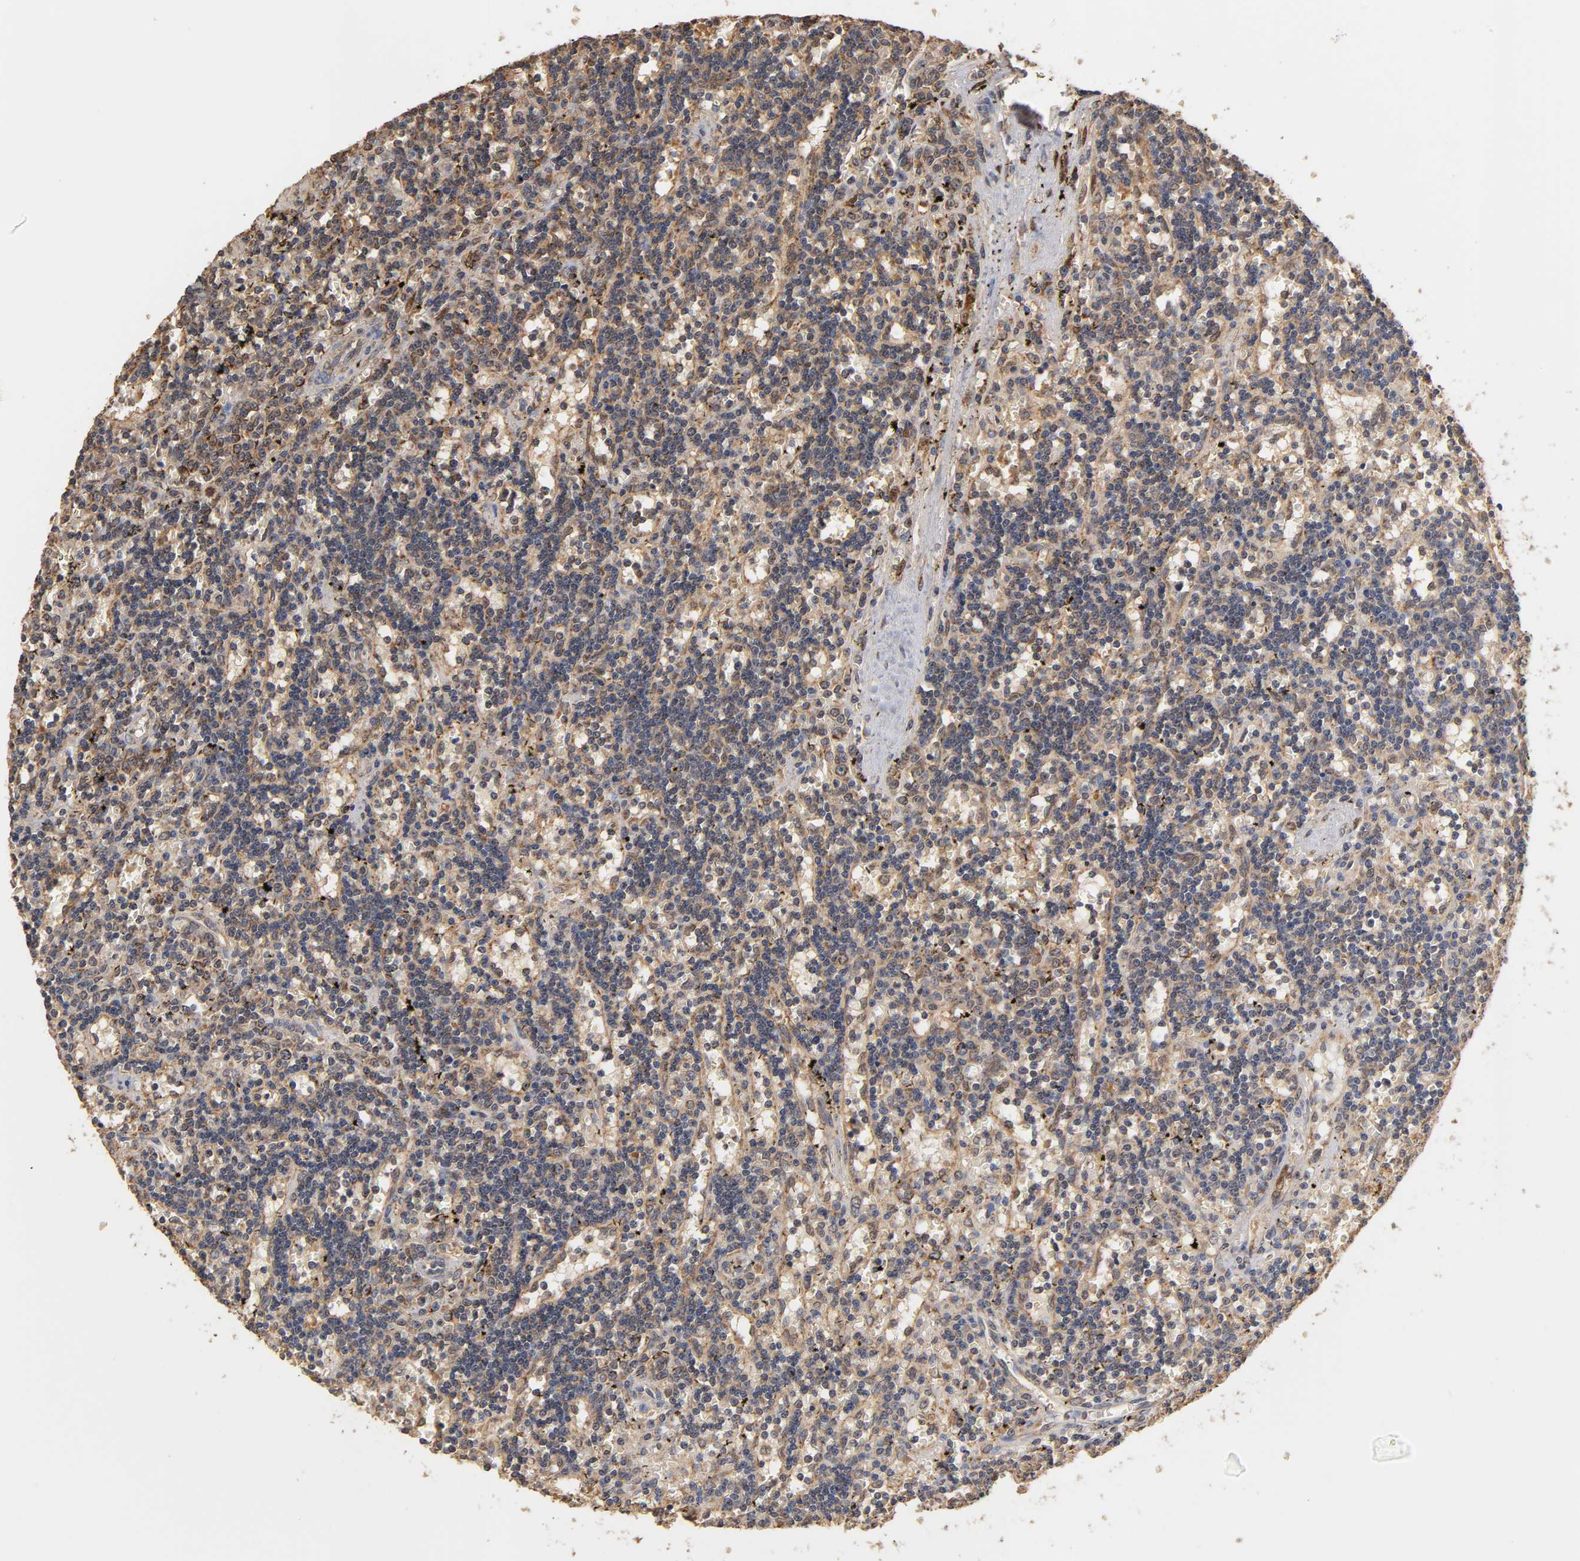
{"staining": {"intensity": "moderate", "quantity": ">75%", "location": "cytoplasmic/membranous"}, "tissue": "lymphoma", "cell_type": "Tumor cells", "image_type": "cancer", "snomed": [{"axis": "morphology", "description": "Malignant lymphoma, non-Hodgkin's type, Low grade"}, {"axis": "topography", "description": "Spleen"}], "caption": "Malignant lymphoma, non-Hodgkin's type (low-grade) stained for a protein (brown) exhibits moderate cytoplasmic/membranous positive positivity in approximately >75% of tumor cells.", "gene": "PKN1", "patient": {"sex": "male", "age": 60}}